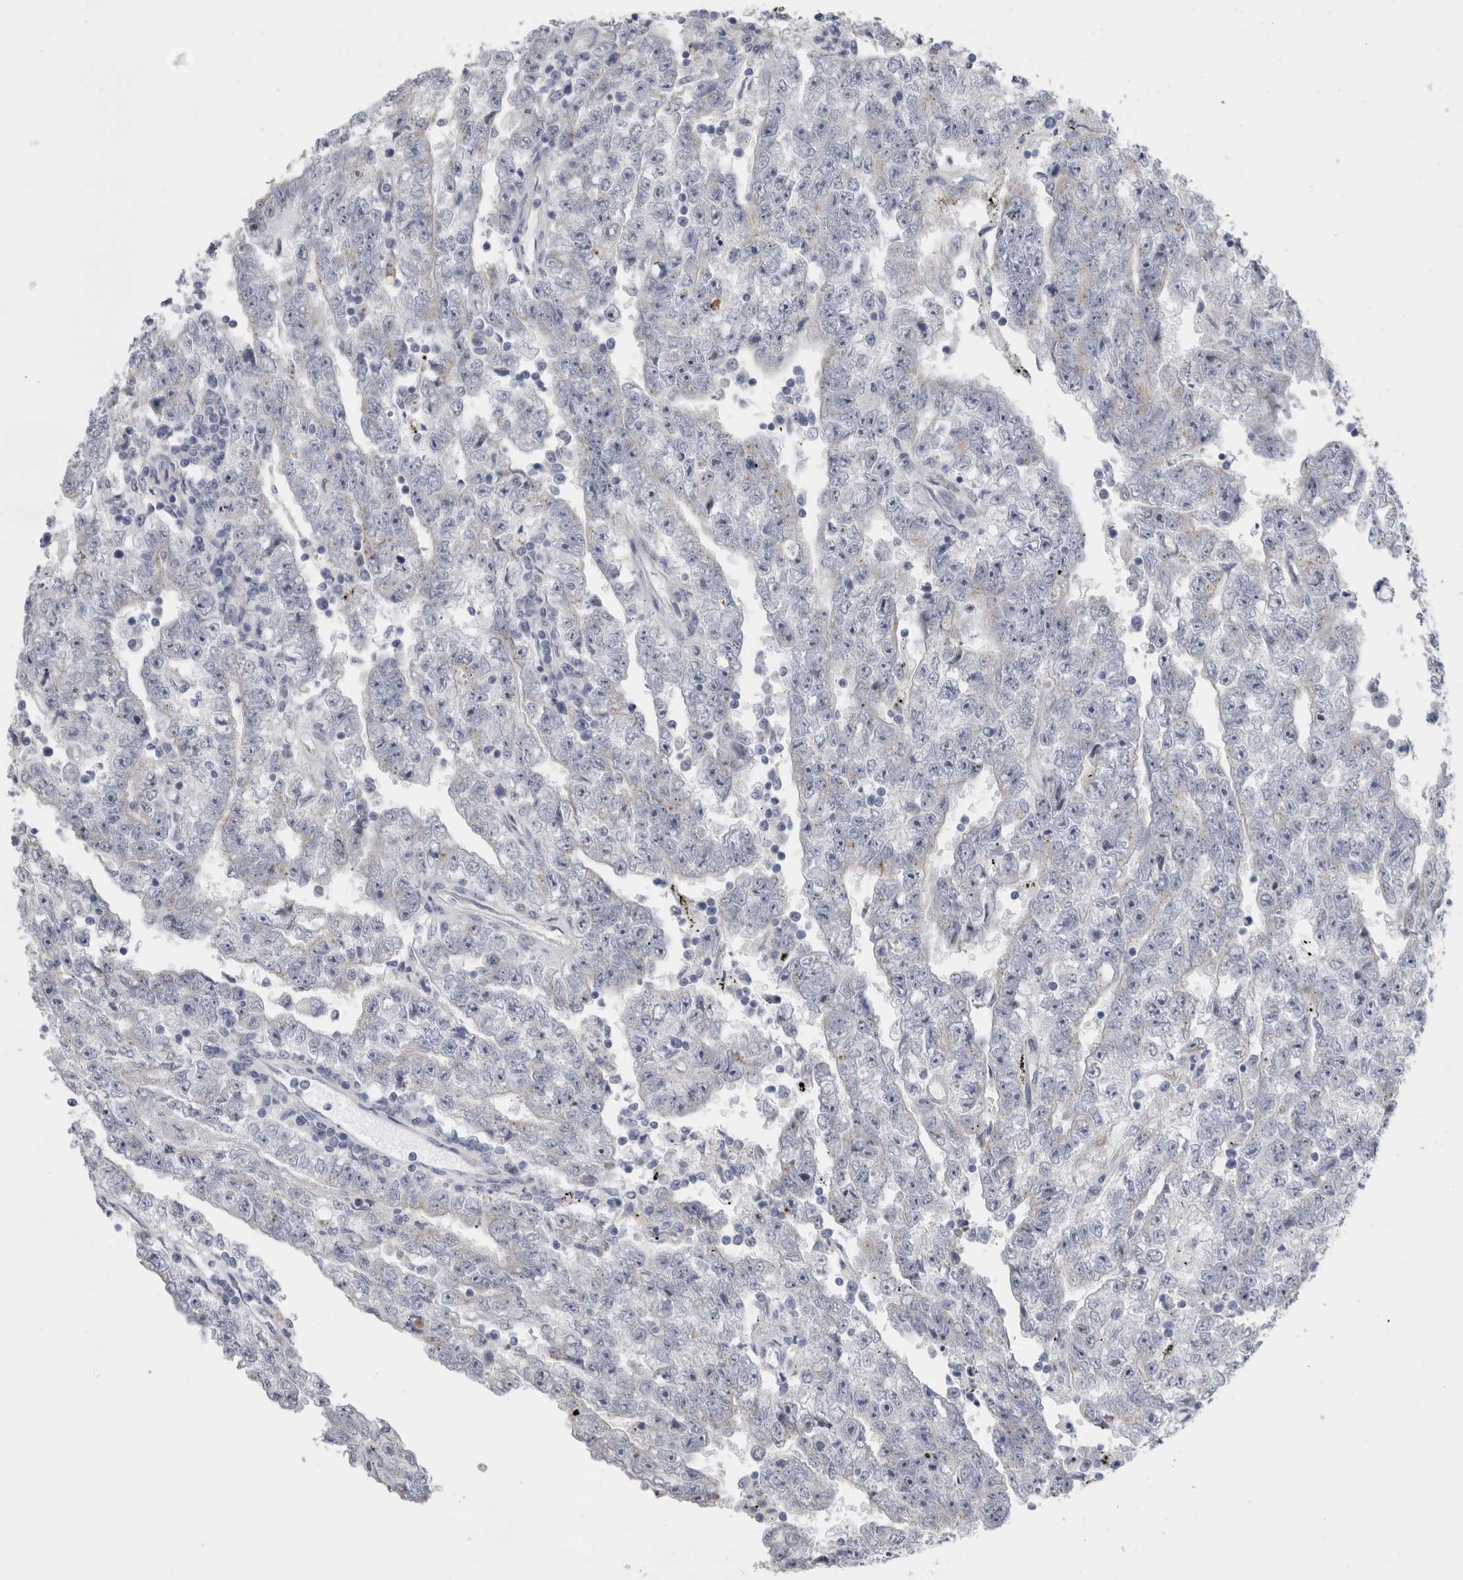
{"staining": {"intensity": "negative", "quantity": "none", "location": "none"}, "tissue": "testis cancer", "cell_type": "Tumor cells", "image_type": "cancer", "snomed": [{"axis": "morphology", "description": "Carcinoma, Embryonal, NOS"}, {"axis": "topography", "description": "Testis"}], "caption": "High magnification brightfield microscopy of testis cancer stained with DAB (brown) and counterstained with hematoxylin (blue): tumor cells show no significant positivity.", "gene": "AKAP9", "patient": {"sex": "male", "age": 25}}